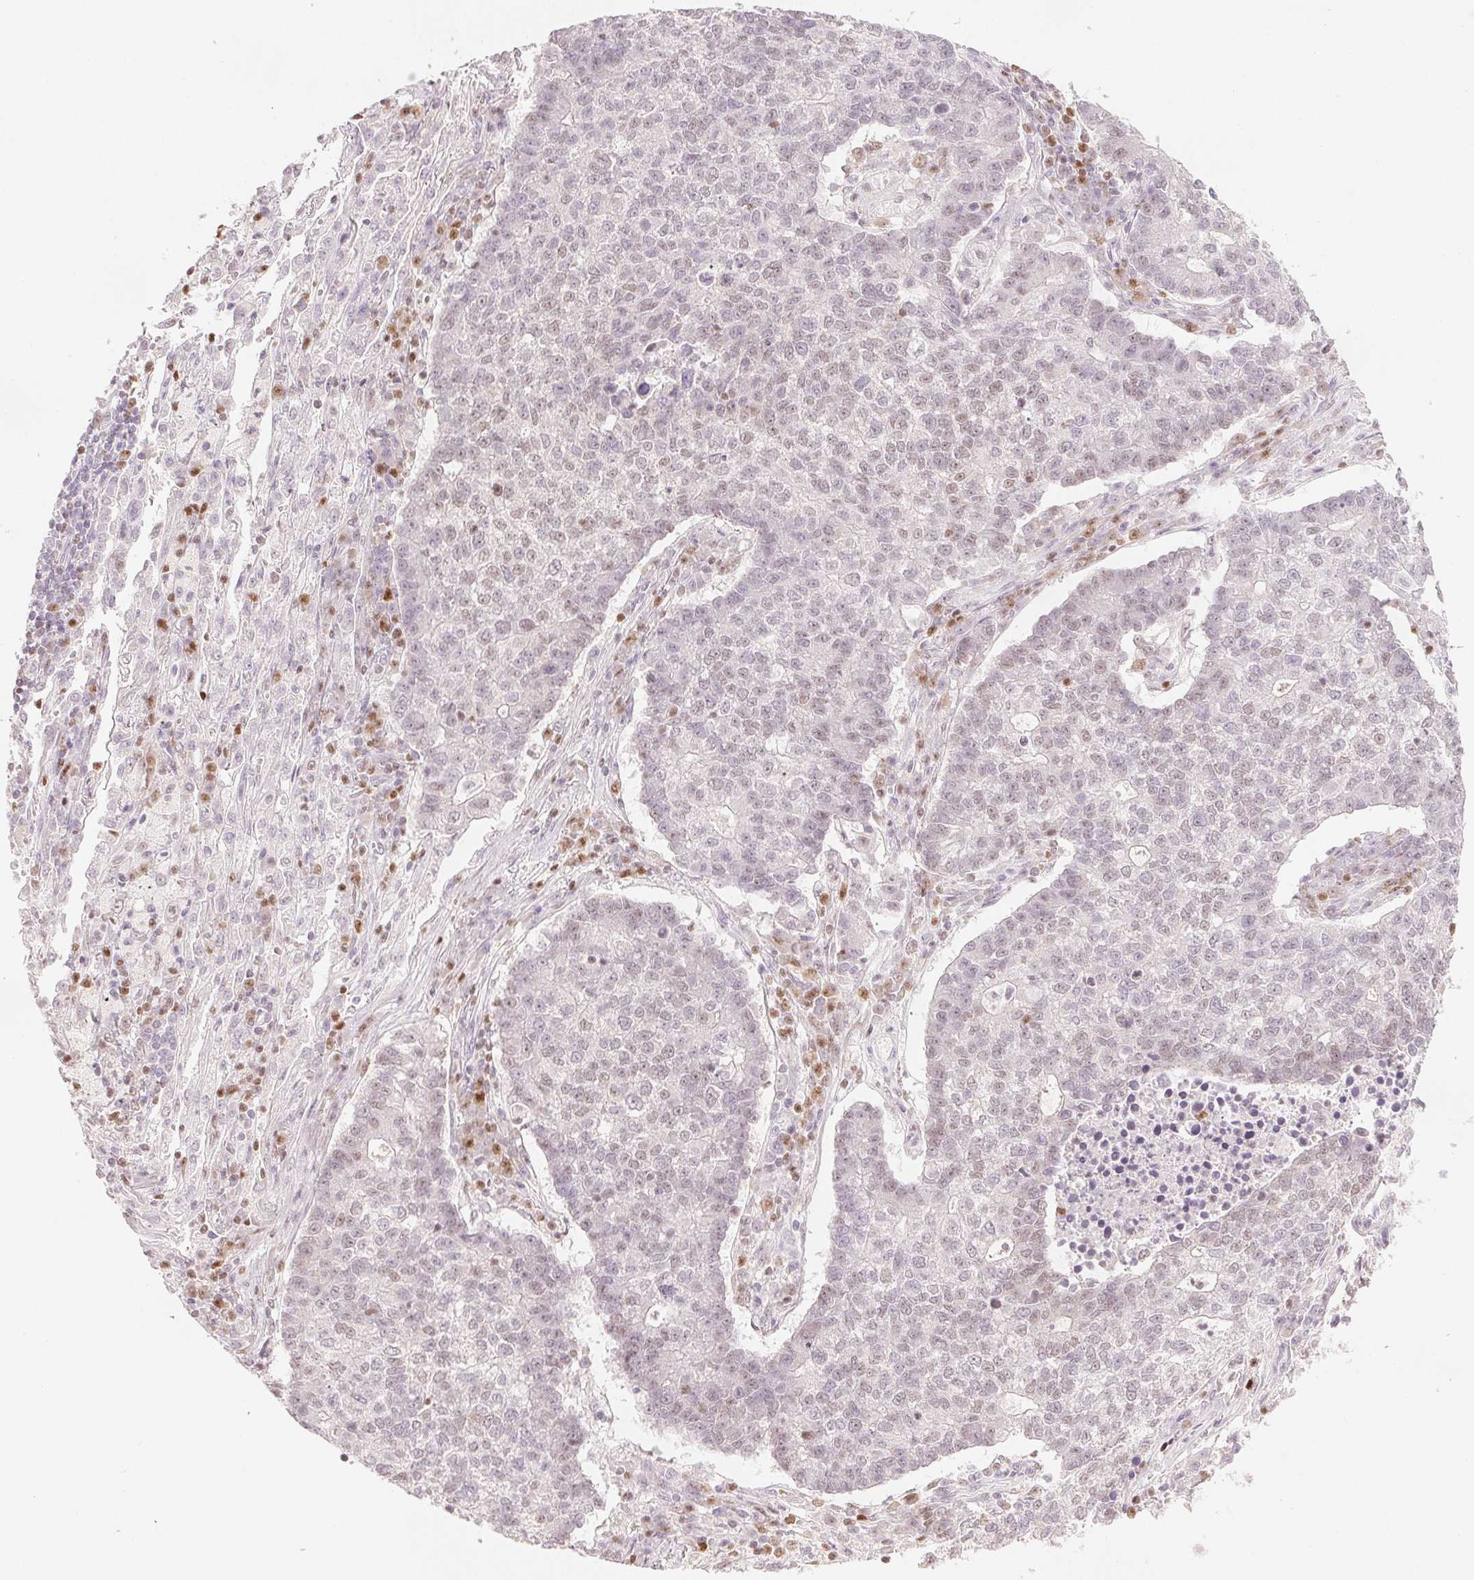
{"staining": {"intensity": "negative", "quantity": "none", "location": "none"}, "tissue": "lung cancer", "cell_type": "Tumor cells", "image_type": "cancer", "snomed": [{"axis": "morphology", "description": "Adenocarcinoma, NOS"}, {"axis": "topography", "description": "Lung"}], "caption": "IHC micrograph of lung cancer (adenocarcinoma) stained for a protein (brown), which shows no expression in tumor cells.", "gene": "RUNX2", "patient": {"sex": "male", "age": 57}}